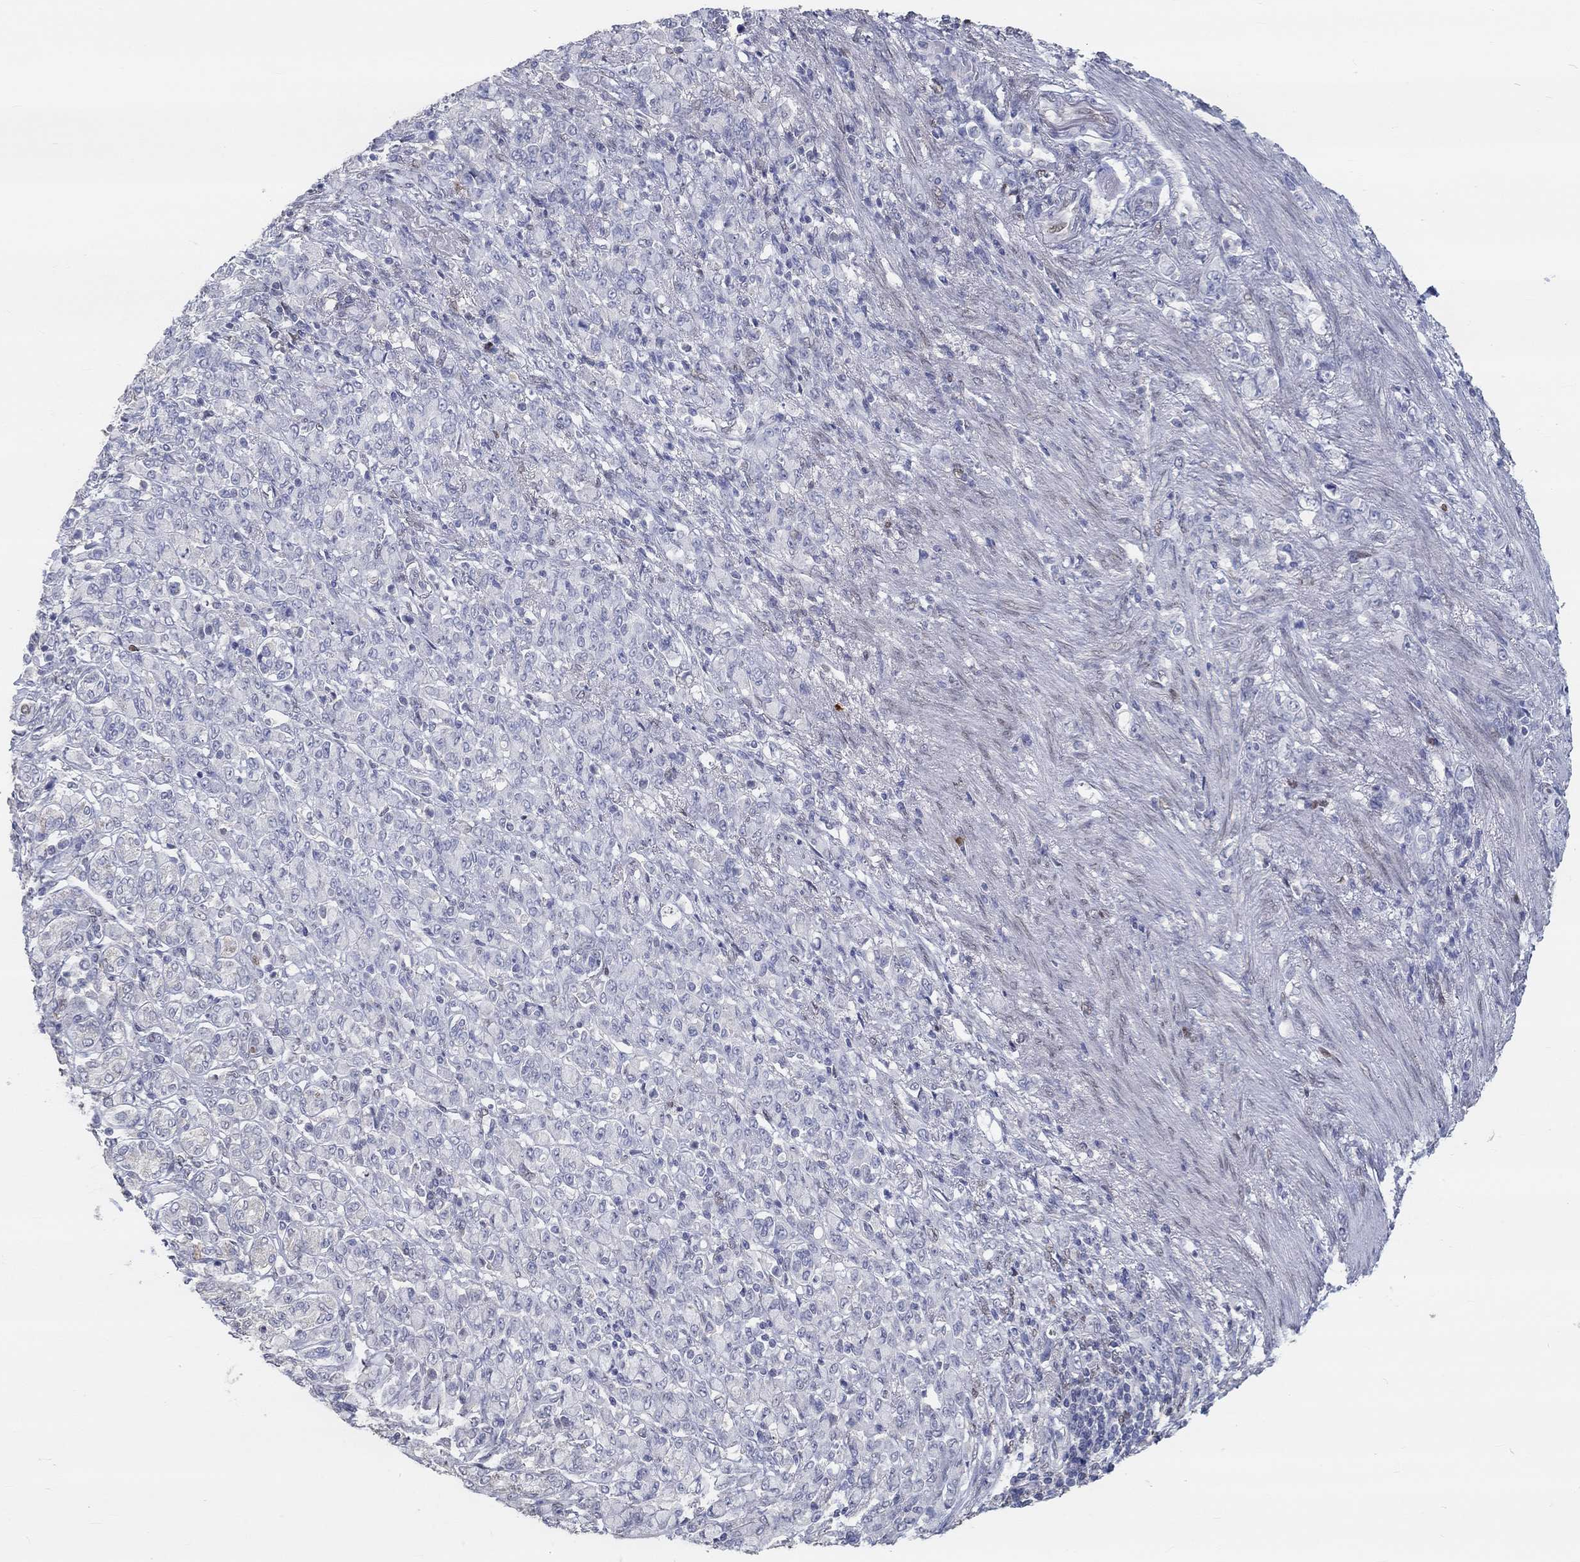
{"staining": {"intensity": "negative", "quantity": "none", "location": "none"}, "tissue": "stomach cancer", "cell_type": "Tumor cells", "image_type": "cancer", "snomed": [{"axis": "morphology", "description": "Normal tissue, NOS"}, {"axis": "morphology", "description": "Adenocarcinoma, NOS"}, {"axis": "topography", "description": "Stomach"}], "caption": "Immunohistochemistry (IHC) of stomach adenocarcinoma displays no expression in tumor cells.", "gene": "FGF2", "patient": {"sex": "female", "age": 79}}